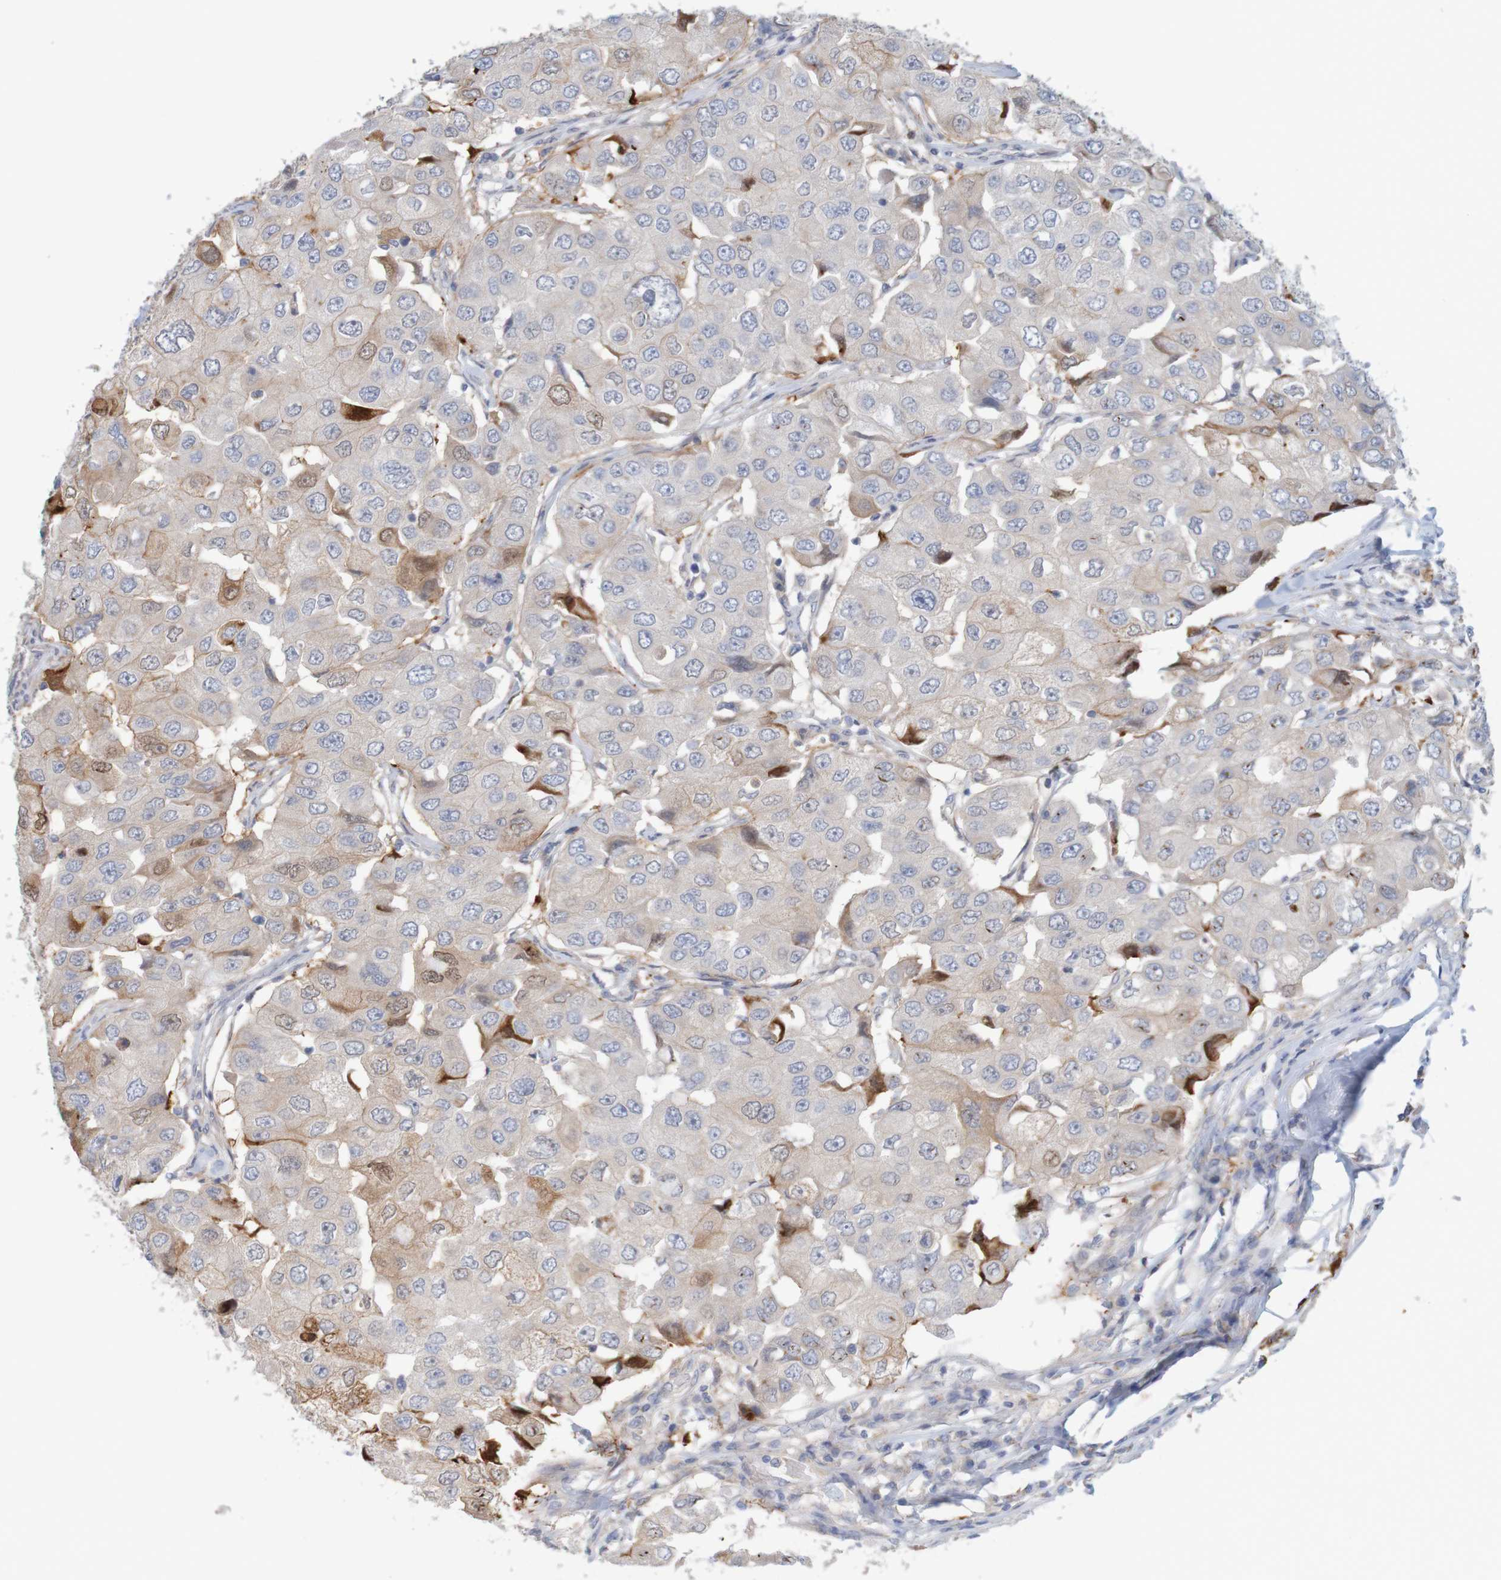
{"staining": {"intensity": "moderate", "quantity": "<25%", "location": "cytoplasmic/membranous,nuclear"}, "tissue": "breast cancer", "cell_type": "Tumor cells", "image_type": "cancer", "snomed": [{"axis": "morphology", "description": "Duct carcinoma"}, {"axis": "topography", "description": "Breast"}], "caption": "High-power microscopy captured an immunohistochemistry image of intraductal carcinoma (breast), revealing moderate cytoplasmic/membranous and nuclear positivity in approximately <25% of tumor cells.", "gene": "KRT23", "patient": {"sex": "female", "age": 27}}